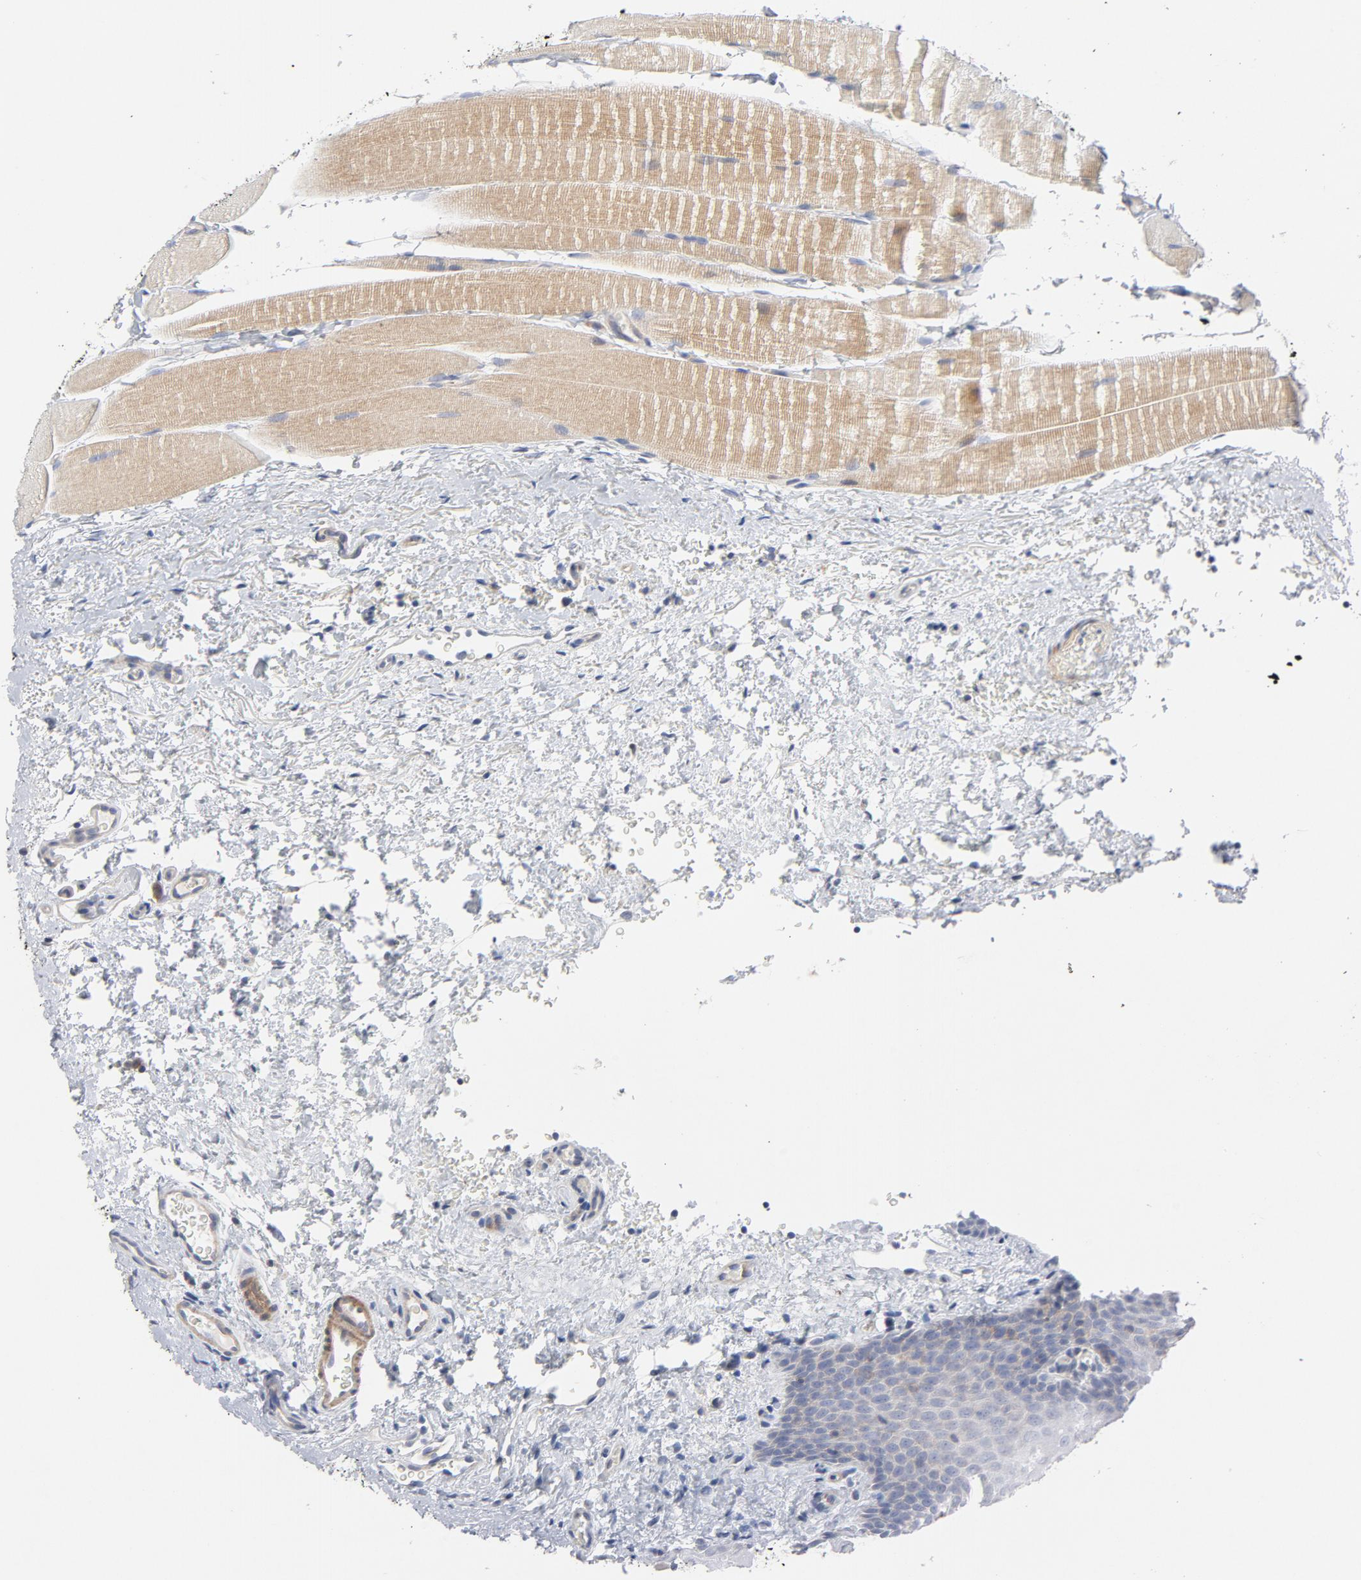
{"staining": {"intensity": "negative", "quantity": "none", "location": "none"}, "tissue": "oral mucosa", "cell_type": "Squamous epithelial cells", "image_type": "normal", "snomed": [{"axis": "morphology", "description": "Normal tissue, NOS"}, {"axis": "topography", "description": "Oral tissue"}], "caption": "This is a image of IHC staining of unremarkable oral mucosa, which shows no staining in squamous epithelial cells. (Brightfield microscopy of DAB (3,3'-diaminobenzidine) immunohistochemistry (IHC) at high magnification).", "gene": "ROCK1", "patient": {"sex": "male", "age": 20}}